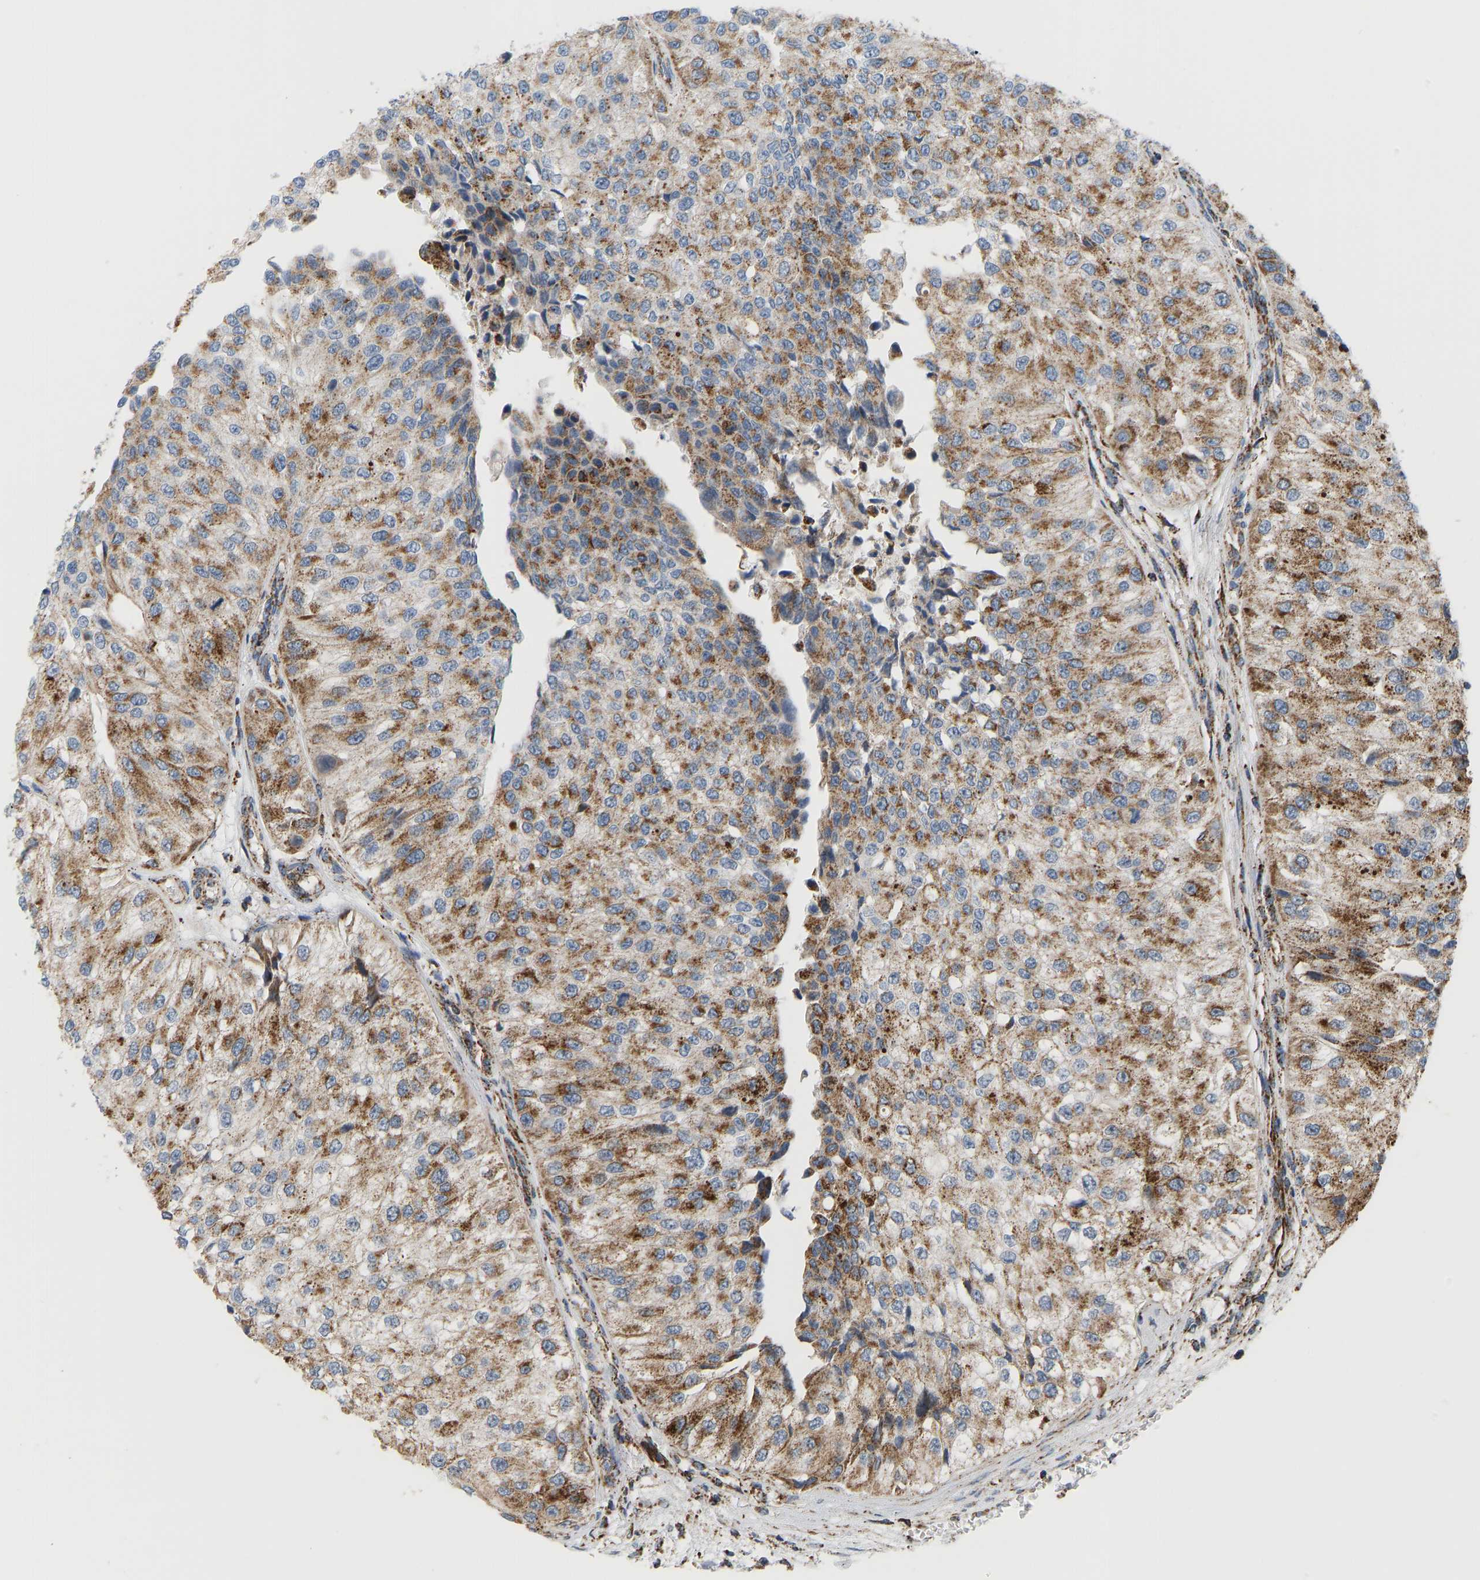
{"staining": {"intensity": "moderate", "quantity": ">75%", "location": "cytoplasmic/membranous"}, "tissue": "urothelial cancer", "cell_type": "Tumor cells", "image_type": "cancer", "snomed": [{"axis": "morphology", "description": "Urothelial carcinoma, High grade"}, {"axis": "topography", "description": "Kidney"}, {"axis": "topography", "description": "Urinary bladder"}], "caption": "The immunohistochemical stain highlights moderate cytoplasmic/membranous positivity in tumor cells of high-grade urothelial carcinoma tissue.", "gene": "GPSM2", "patient": {"sex": "male", "age": 77}}